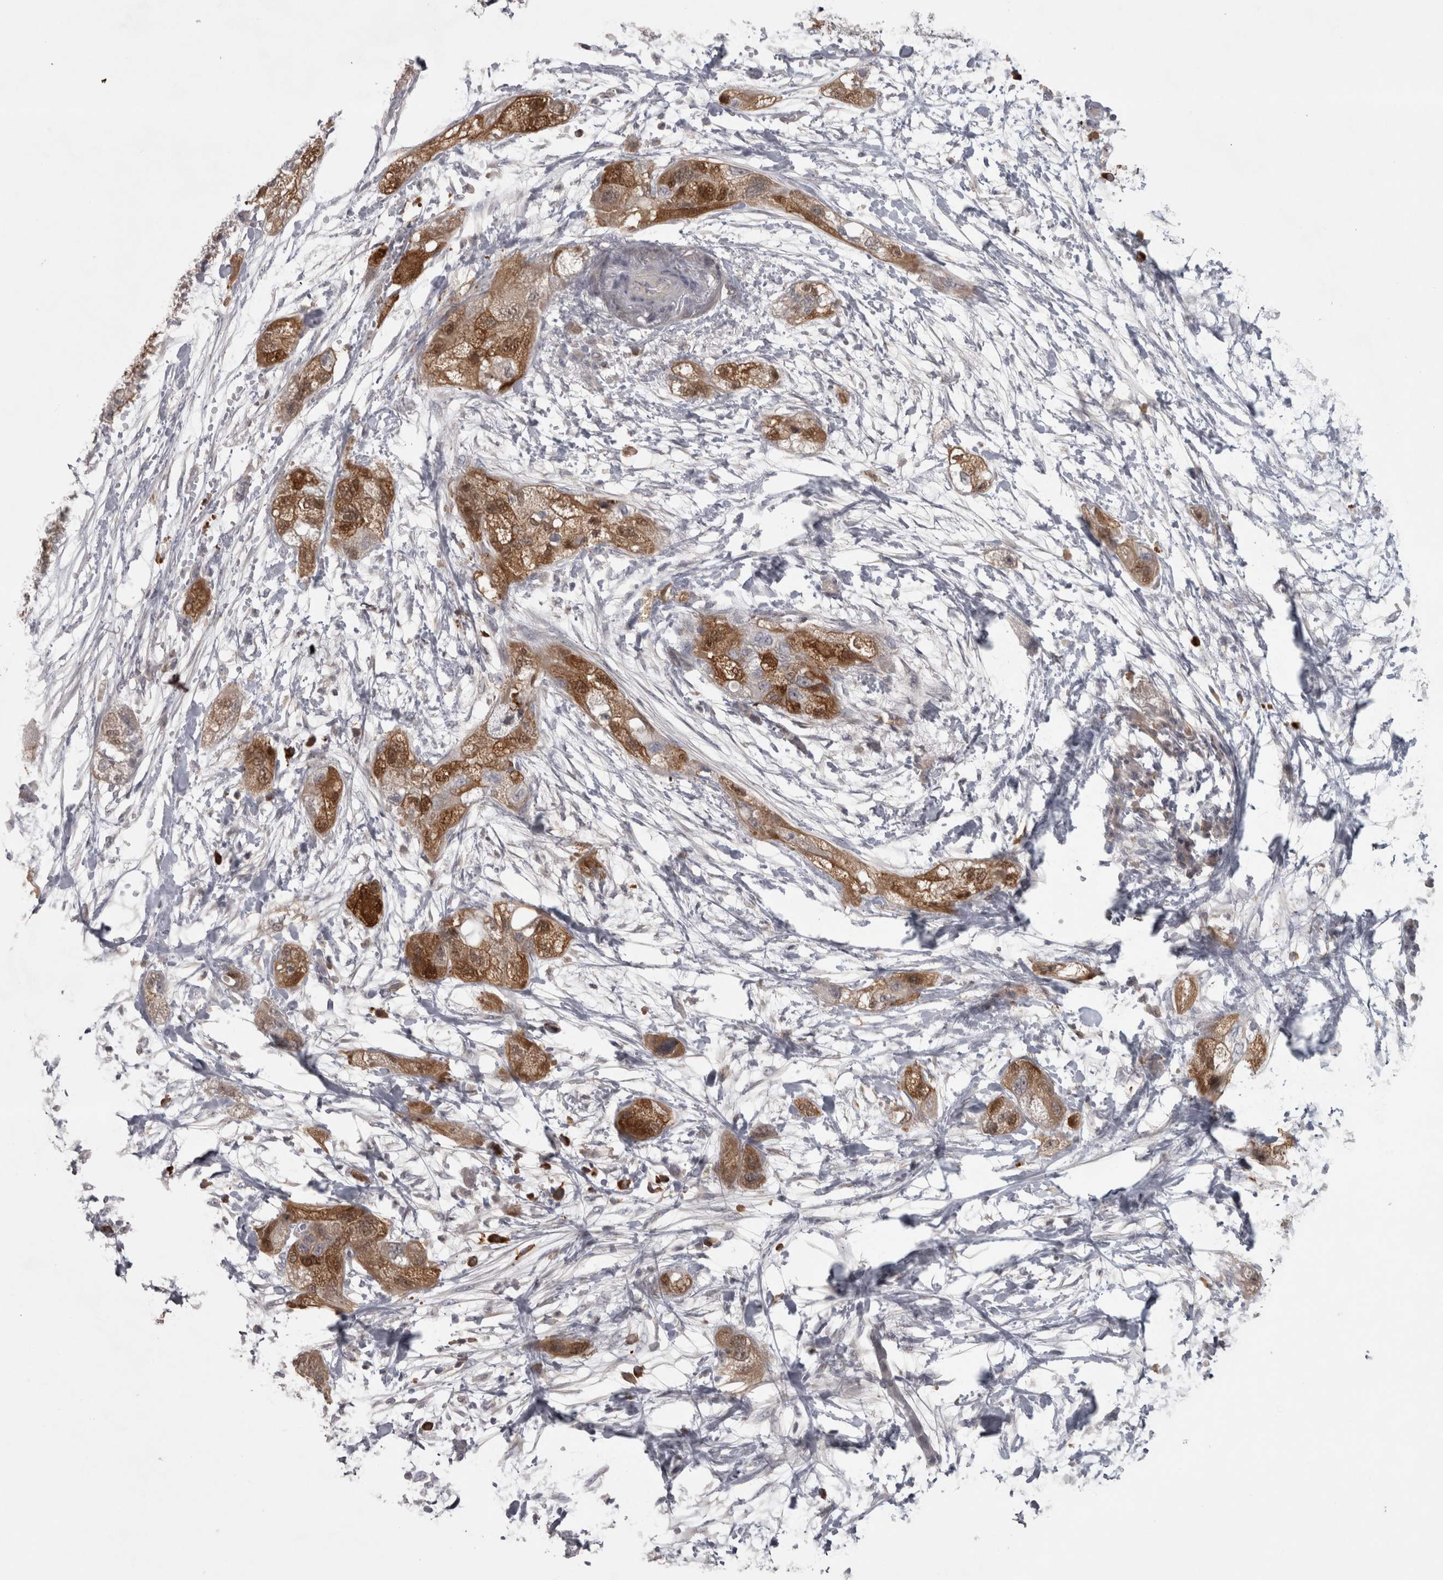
{"staining": {"intensity": "moderate", "quantity": ">75%", "location": "cytoplasmic/membranous"}, "tissue": "pancreatic cancer", "cell_type": "Tumor cells", "image_type": "cancer", "snomed": [{"axis": "morphology", "description": "Adenocarcinoma, NOS"}, {"axis": "topography", "description": "Pancreas"}], "caption": "A brown stain shows moderate cytoplasmic/membranous staining of a protein in human pancreatic cancer tumor cells.", "gene": "SLCO5A1", "patient": {"sex": "female", "age": 78}}